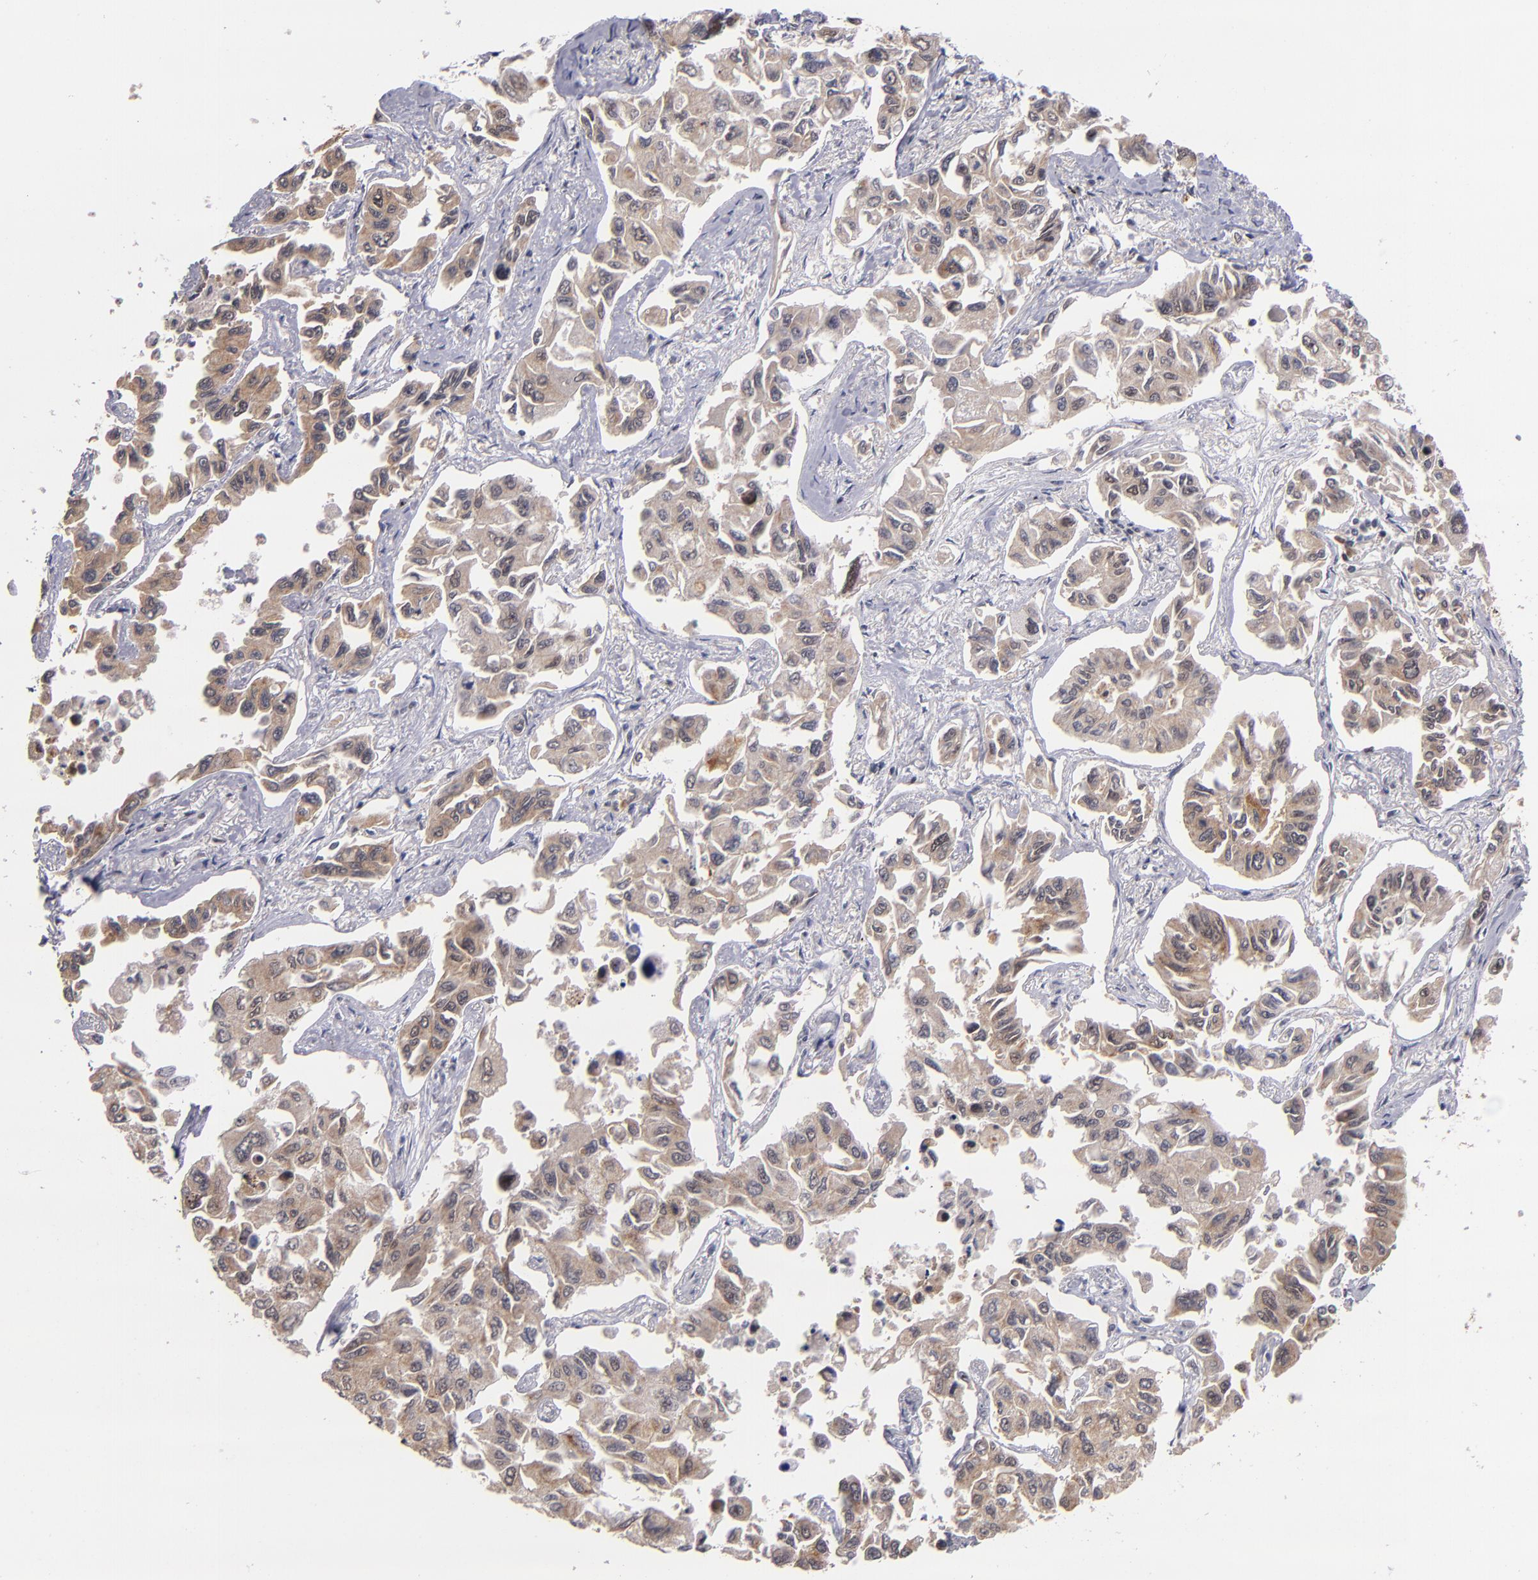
{"staining": {"intensity": "moderate", "quantity": ">75%", "location": "cytoplasmic/membranous"}, "tissue": "lung cancer", "cell_type": "Tumor cells", "image_type": "cancer", "snomed": [{"axis": "morphology", "description": "Adenocarcinoma, NOS"}, {"axis": "topography", "description": "Lung"}], "caption": "A medium amount of moderate cytoplasmic/membranous positivity is appreciated in approximately >75% of tumor cells in lung cancer tissue. (IHC, brightfield microscopy, high magnification).", "gene": "PCNX4", "patient": {"sex": "male", "age": 64}}